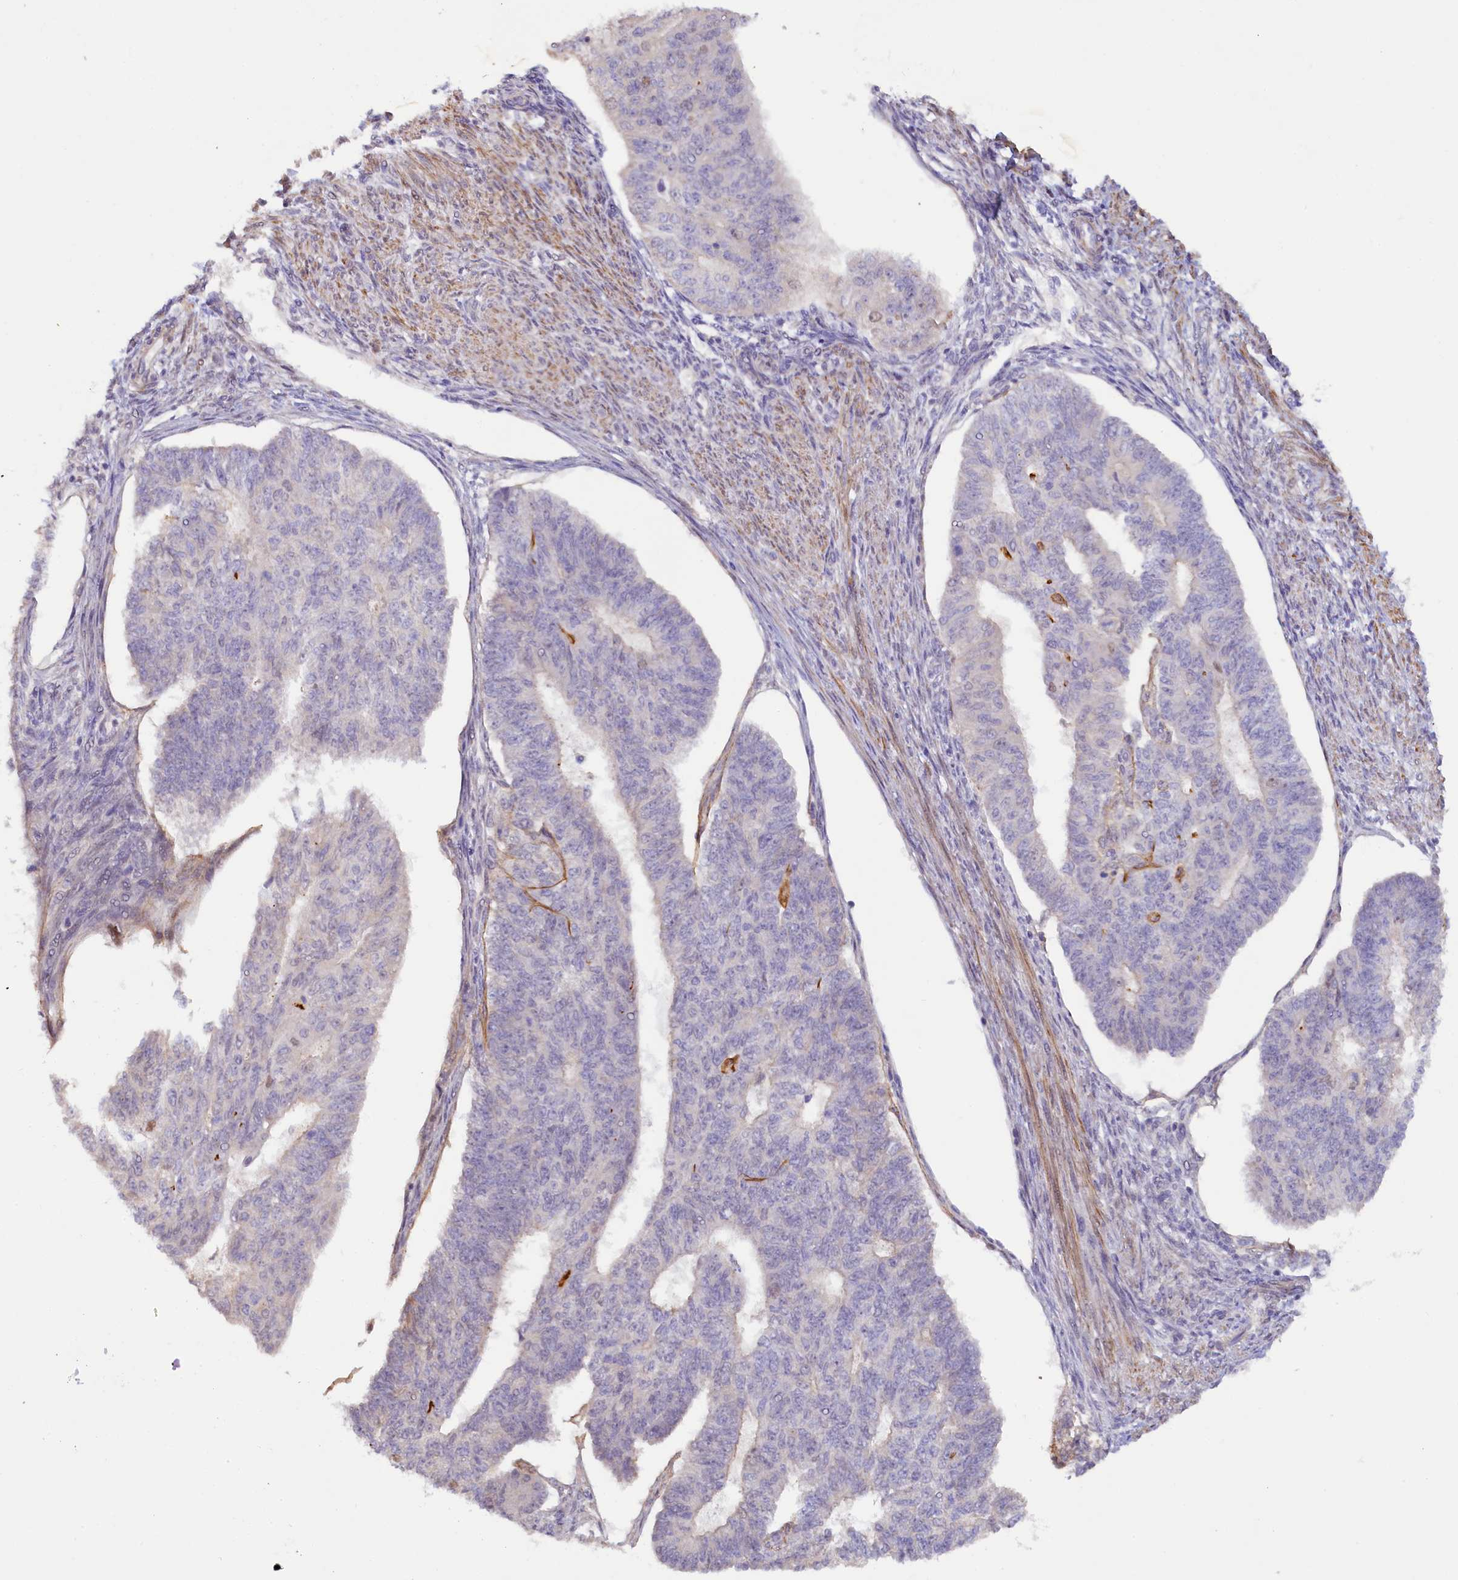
{"staining": {"intensity": "negative", "quantity": "none", "location": "none"}, "tissue": "endometrial cancer", "cell_type": "Tumor cells", "image_type": "cancer", "snomed": [{"axis": "morphology", "description": "Adenocarcinoma, NOS"}, {"axis": "topography", "description": "Endometrium"}], "caption": "DAB (3,3'-diaminobenzidine) immunohistochemical staining of human endometrial cancer (adenocarcinoma) exhibits no significant expression in tumor cells. (IHC, brightfield microscopy, high magnification).", "gene": "MYO16", "patient": {"sex": "female", "age": 32}}